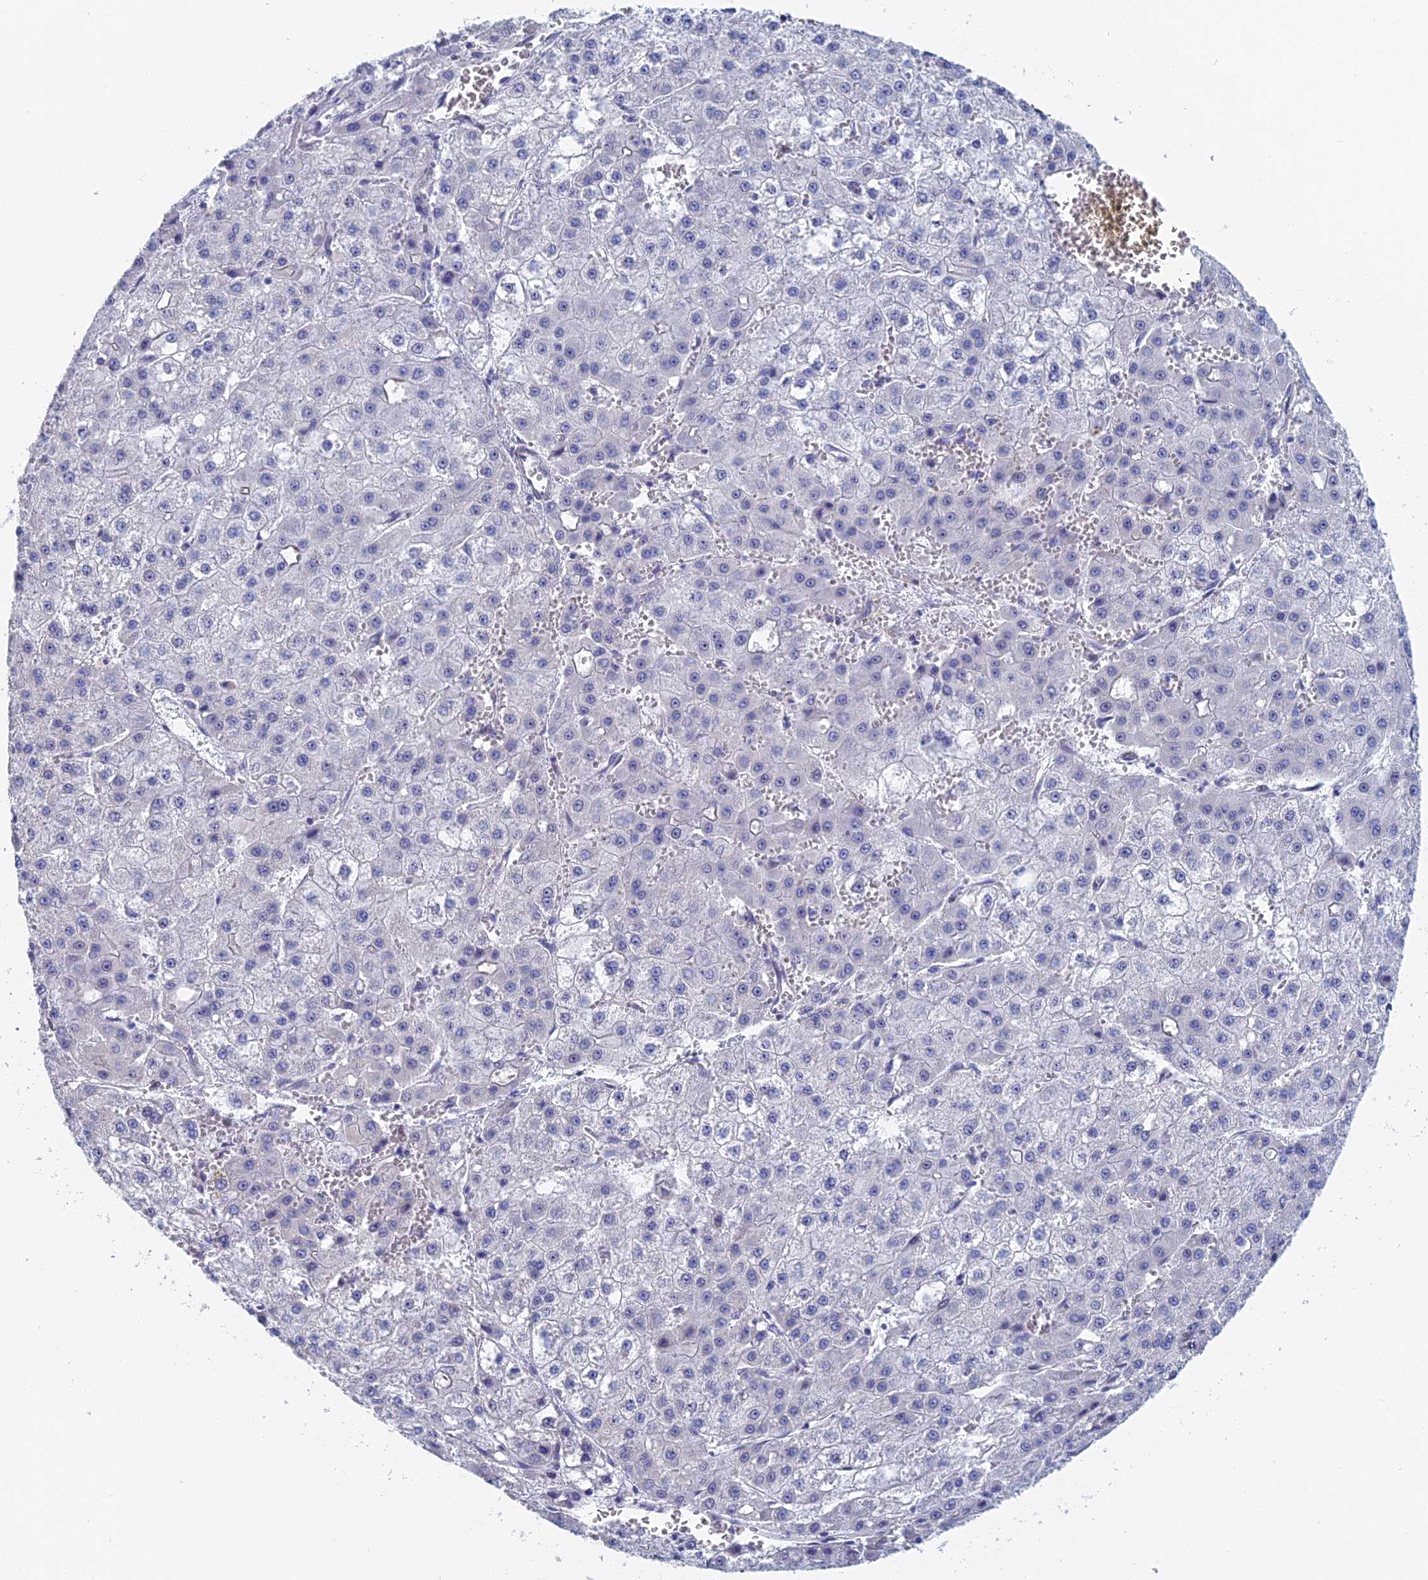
{"staining": {"intensity": "negative", "quantity": "none", "location": "none"}, "tissue": "liver cancer", "cell_type": "Tumor cells", "image_type": "cancer", "snomed": [{"axis": "morphology", "description": "Carcinoma, Hepatocellular, NOS"}, {"axis": "topography", "description": "Liver"}], "caption": "Immunohistochemistry of liver cancer (hepatocellular carcinoma) exhibits no staining in tumor cells. Brightfield microscopy of IHC stained with DAB (3,3'-diaminobenzidine) (brown) and hematoxylin (blue), captured at high magnification.", "gene": "DRGX", "patient": {"sex": "male", "age": 47}}